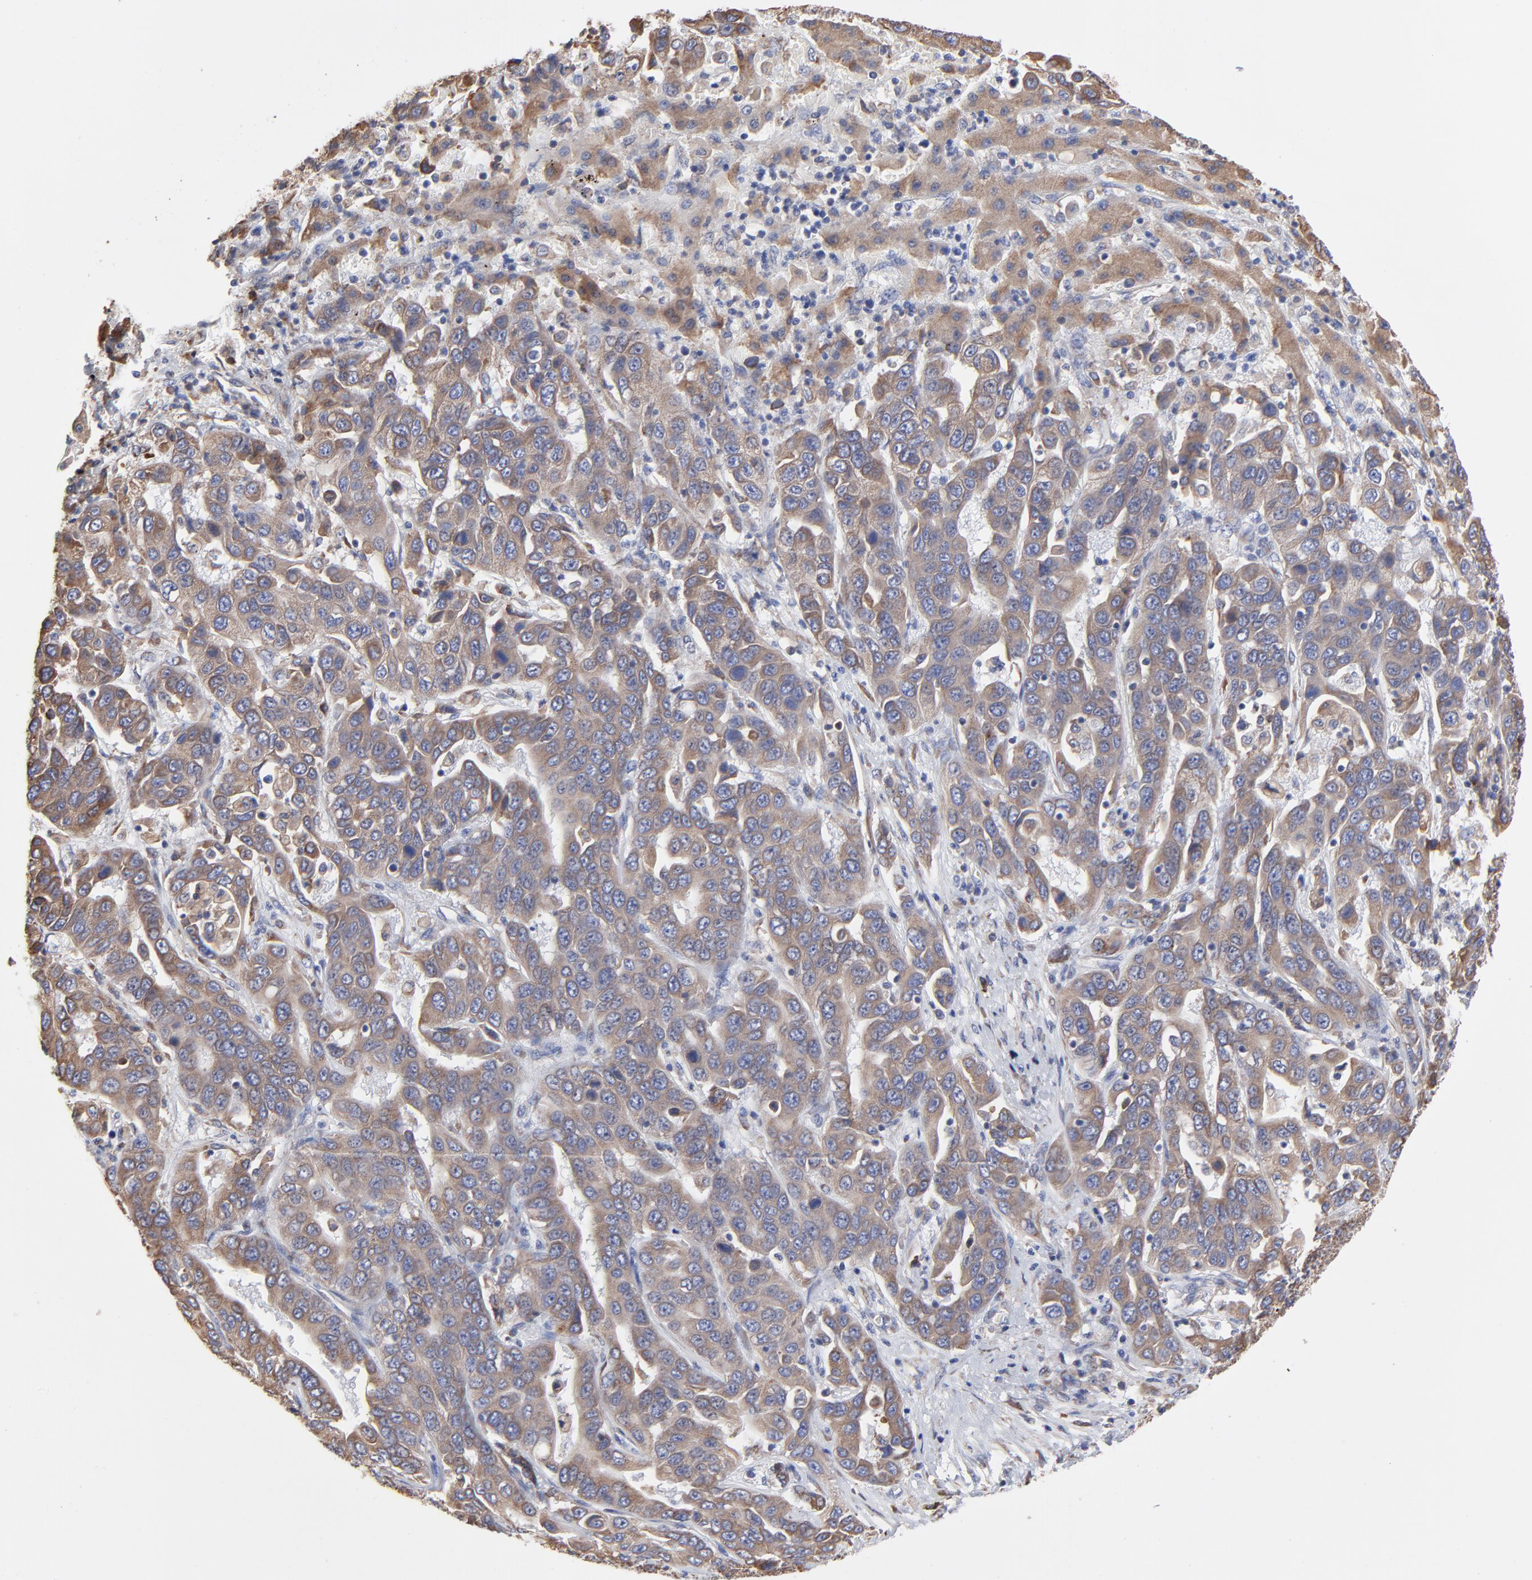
{"staining": {"intensity": "weak", "quantity": ">75%", "location": "cytoplasmic/membranous"}, "tissue": "liver cancer", "cell_type": "Tumor cells", "image_type": "cancer", "snomed": [{"axis": "morphology", "description": "Cholangiocarcinoma"}, {"axis": "topography", "description": "Liver"}], "caption": "A high-resolution histopathology image shows immunohistochemistry (IHC) staining of liver cholangiocarcinoma, which displays weak cytoplasmic/membranous staining in approximately >75% of tumor cells.", "gene": "LMAN1", "patient": {"sex": "female", "age": 52}}